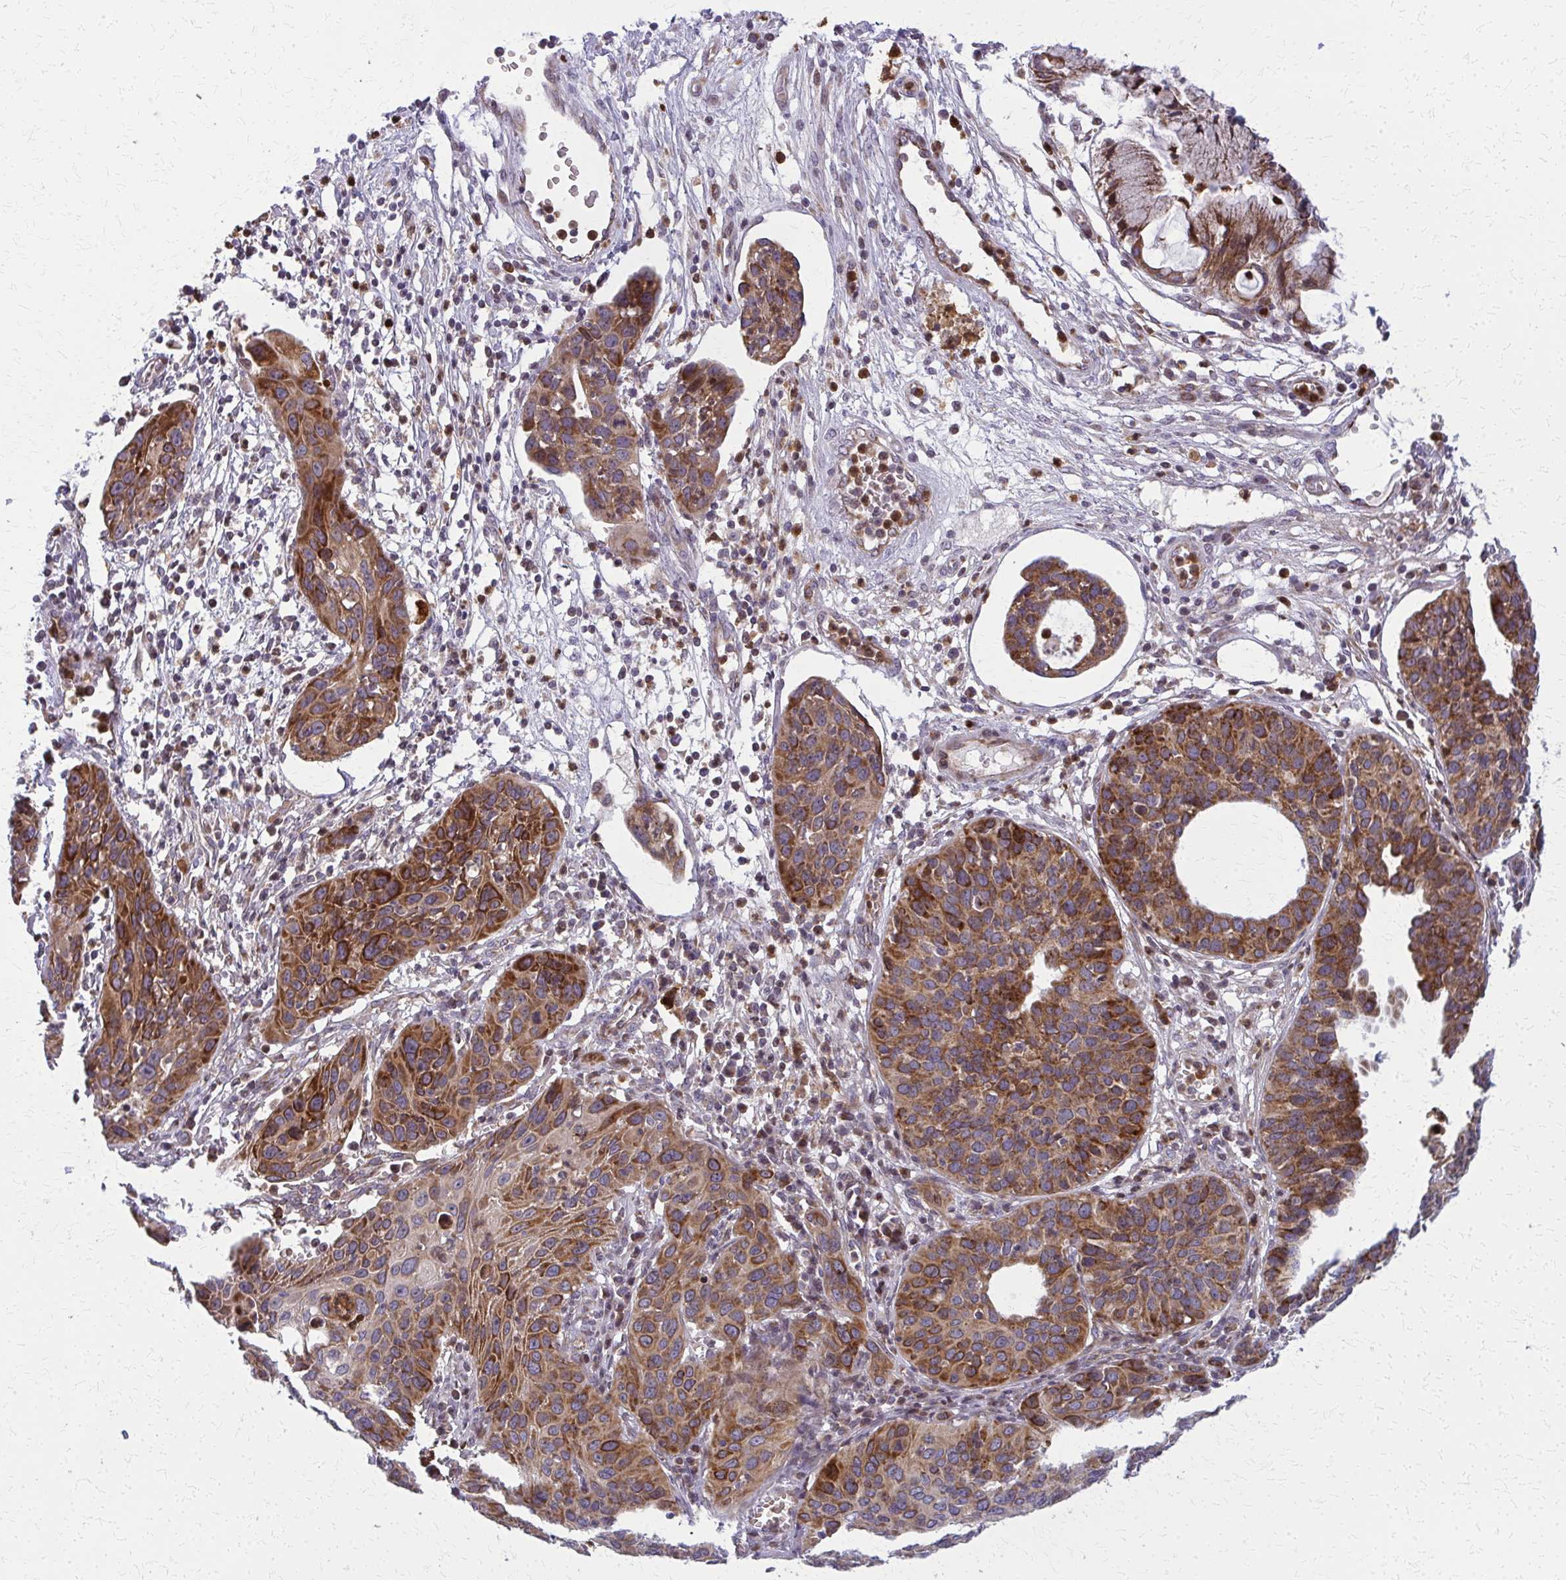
{"staining": {"intensity": "strong", "quantity": ">75%", "location": "cytoplasmic/membranous"}, "tissue": "cervical cancer", "cell_type": "Tumor cells", "image_type": "cancer", "snomed": [{"axis": "morphology", "description": "Squamous cell carcinoma, NOS"}, {"axis": "topography", "description": "Cervix"}], "caption": "Immunohistochemical staining of cervical cancer (squamous cell carcinoma) demonstrates strong cytoplasmic/membranous protein positivity in about >75% of tumor cells.", "gene": "MCCC1", "patient": {"sex": "female", "age": 36}}